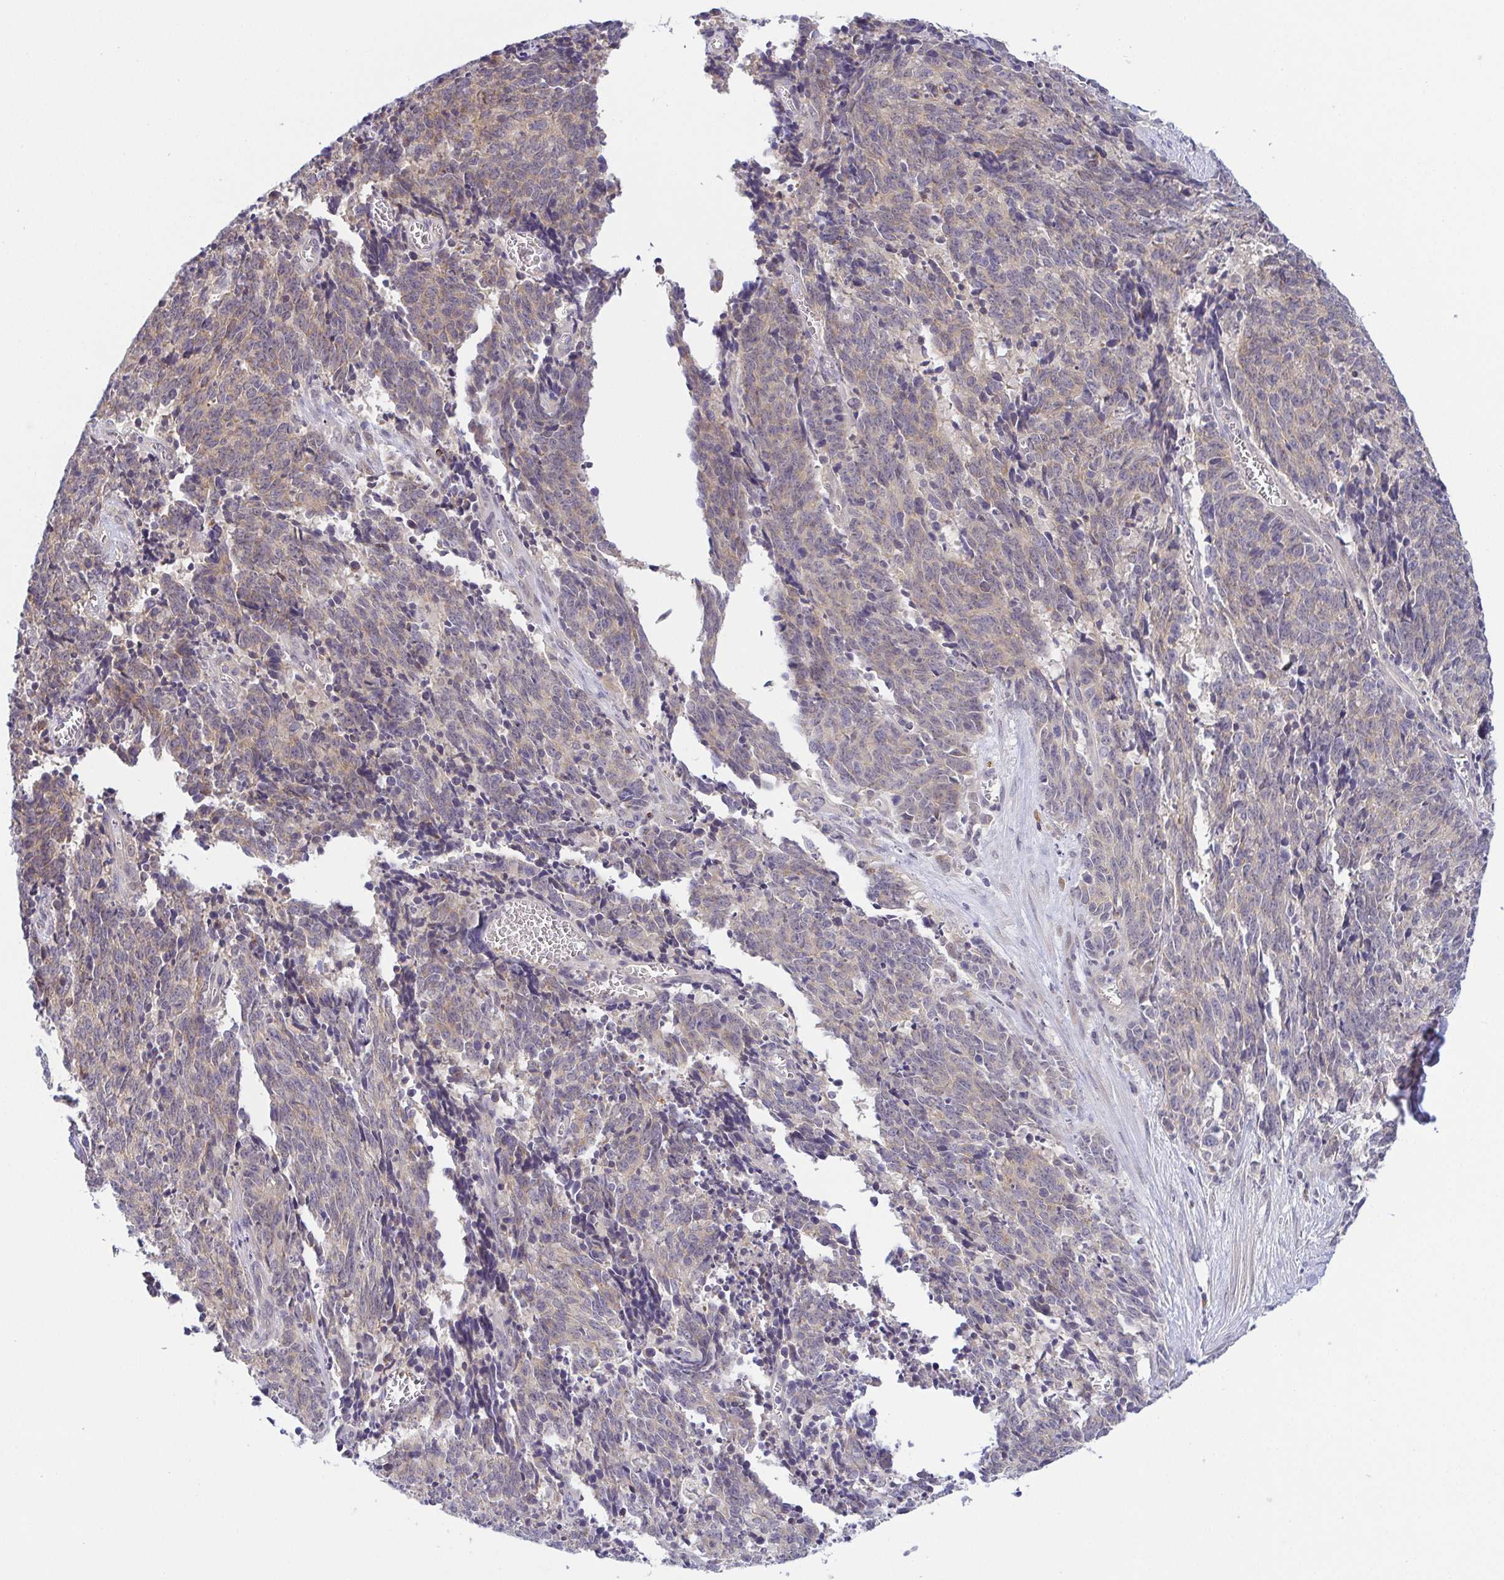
{"staining": {"intensity": "weak", "quantity": "25%-75%", "location": "cytoplasmic/membranous"}, "tissue": "cervical cancer", "cell_type": "Tumor cells", "image_type": "cancer", "snomed": [{"axis": "morphology", "description": "Squamous cell carcinoma, NOS"}, {"axis": "topography", "description": "Cervix"}], "caption": "Immunohistochemical staining of squamous cell carcinoma (cervical) demonstrates low levels of weak cytoplasmic/membranous protein expression in approximately 25%-75% of tumor cells.", "gene": "BCL2L1", "patient": {"sex": "female", "age": 29}}